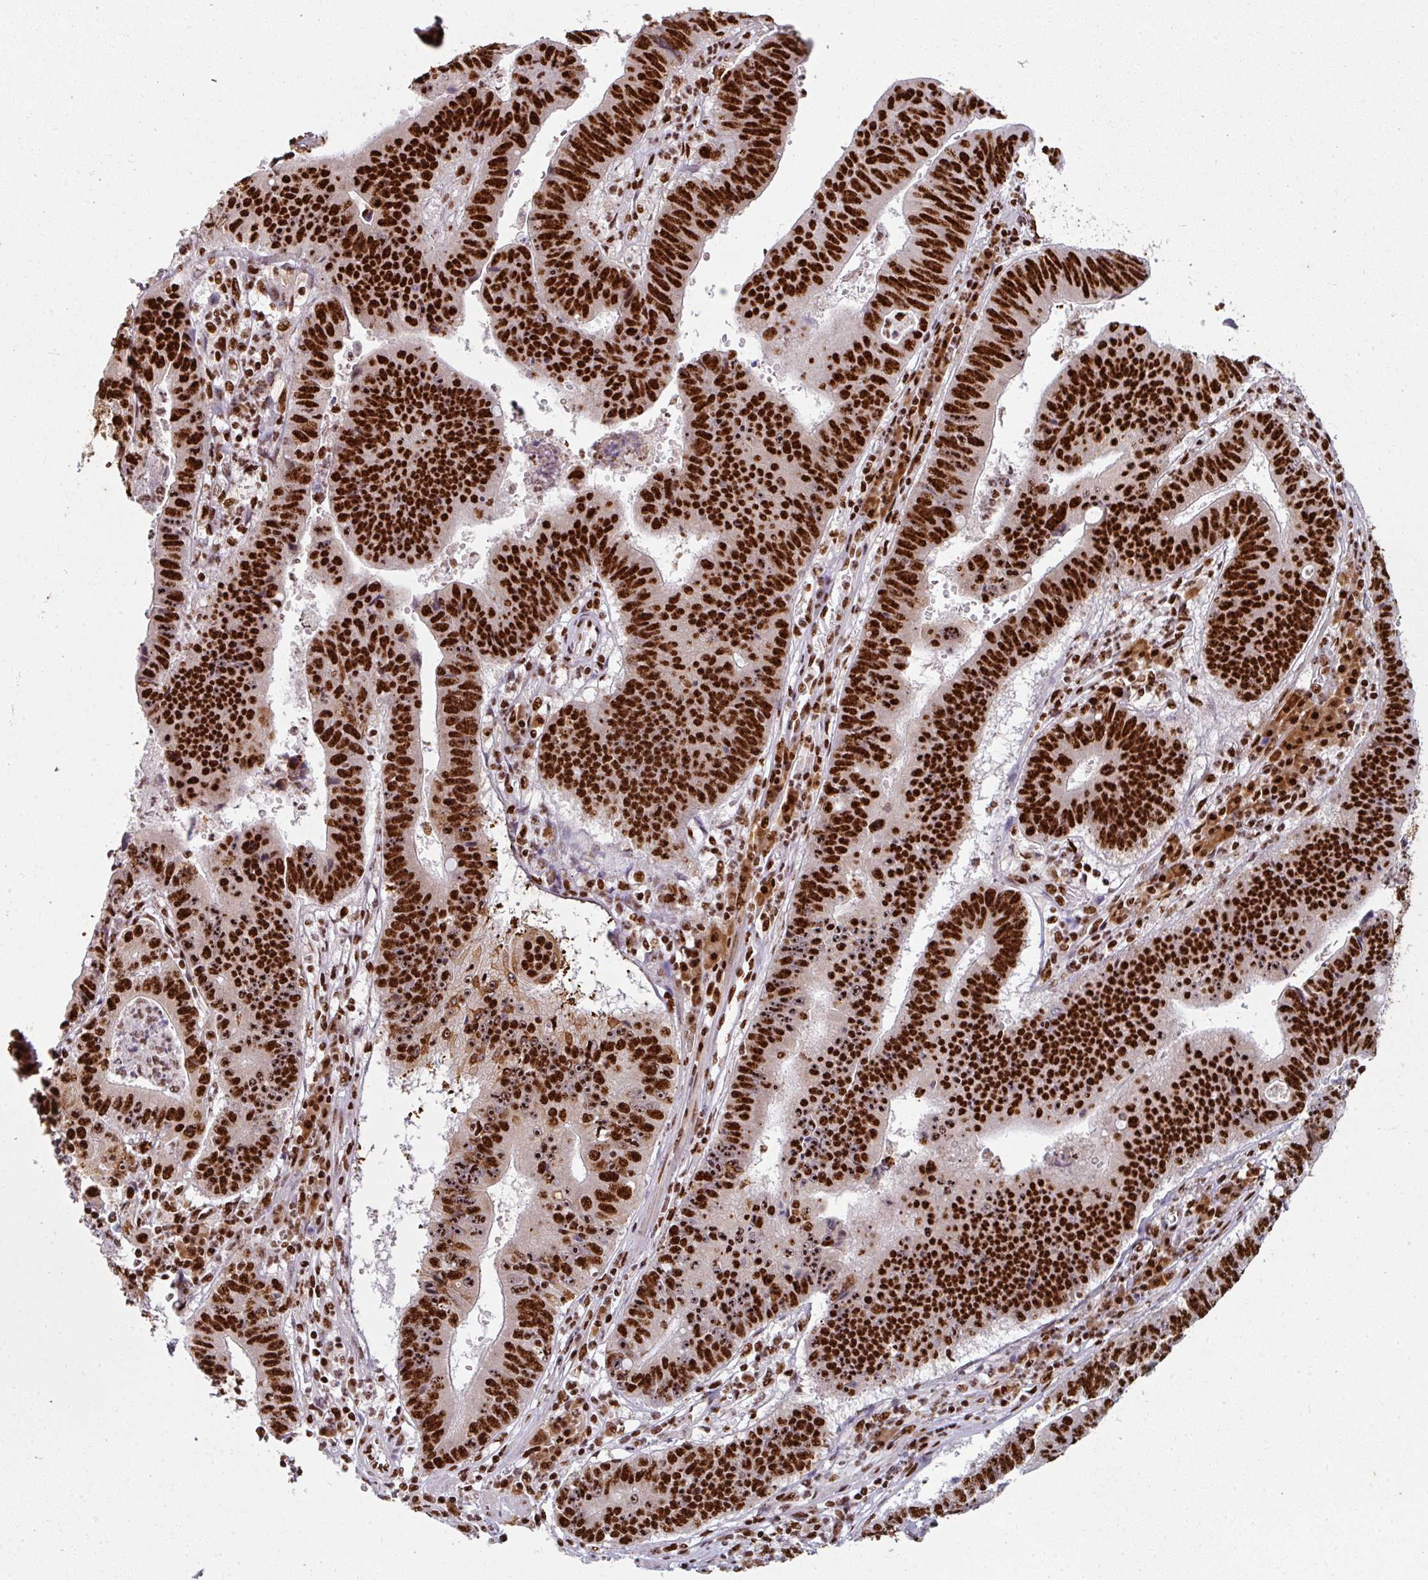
{"staining": {"intensity": "strong", "quantity": ">75%", "location": "nuclear"}, "tissue": "stomach cancer", "cell_type": "Tumor cells", "image_type": "cancer", "snomed": [{"axis": "morphology", "description": "Adenocarcinoma, NOS"}, {"axis": "topography", "description": "Stomach"}], "caption": "Protein expression analysis of human stomach adenocarcinoma reveals strong nuclear staining in approximately >75% of tumor cells.", "gene": "SIK3", "patient": {"sex": "male", "age": 59}}